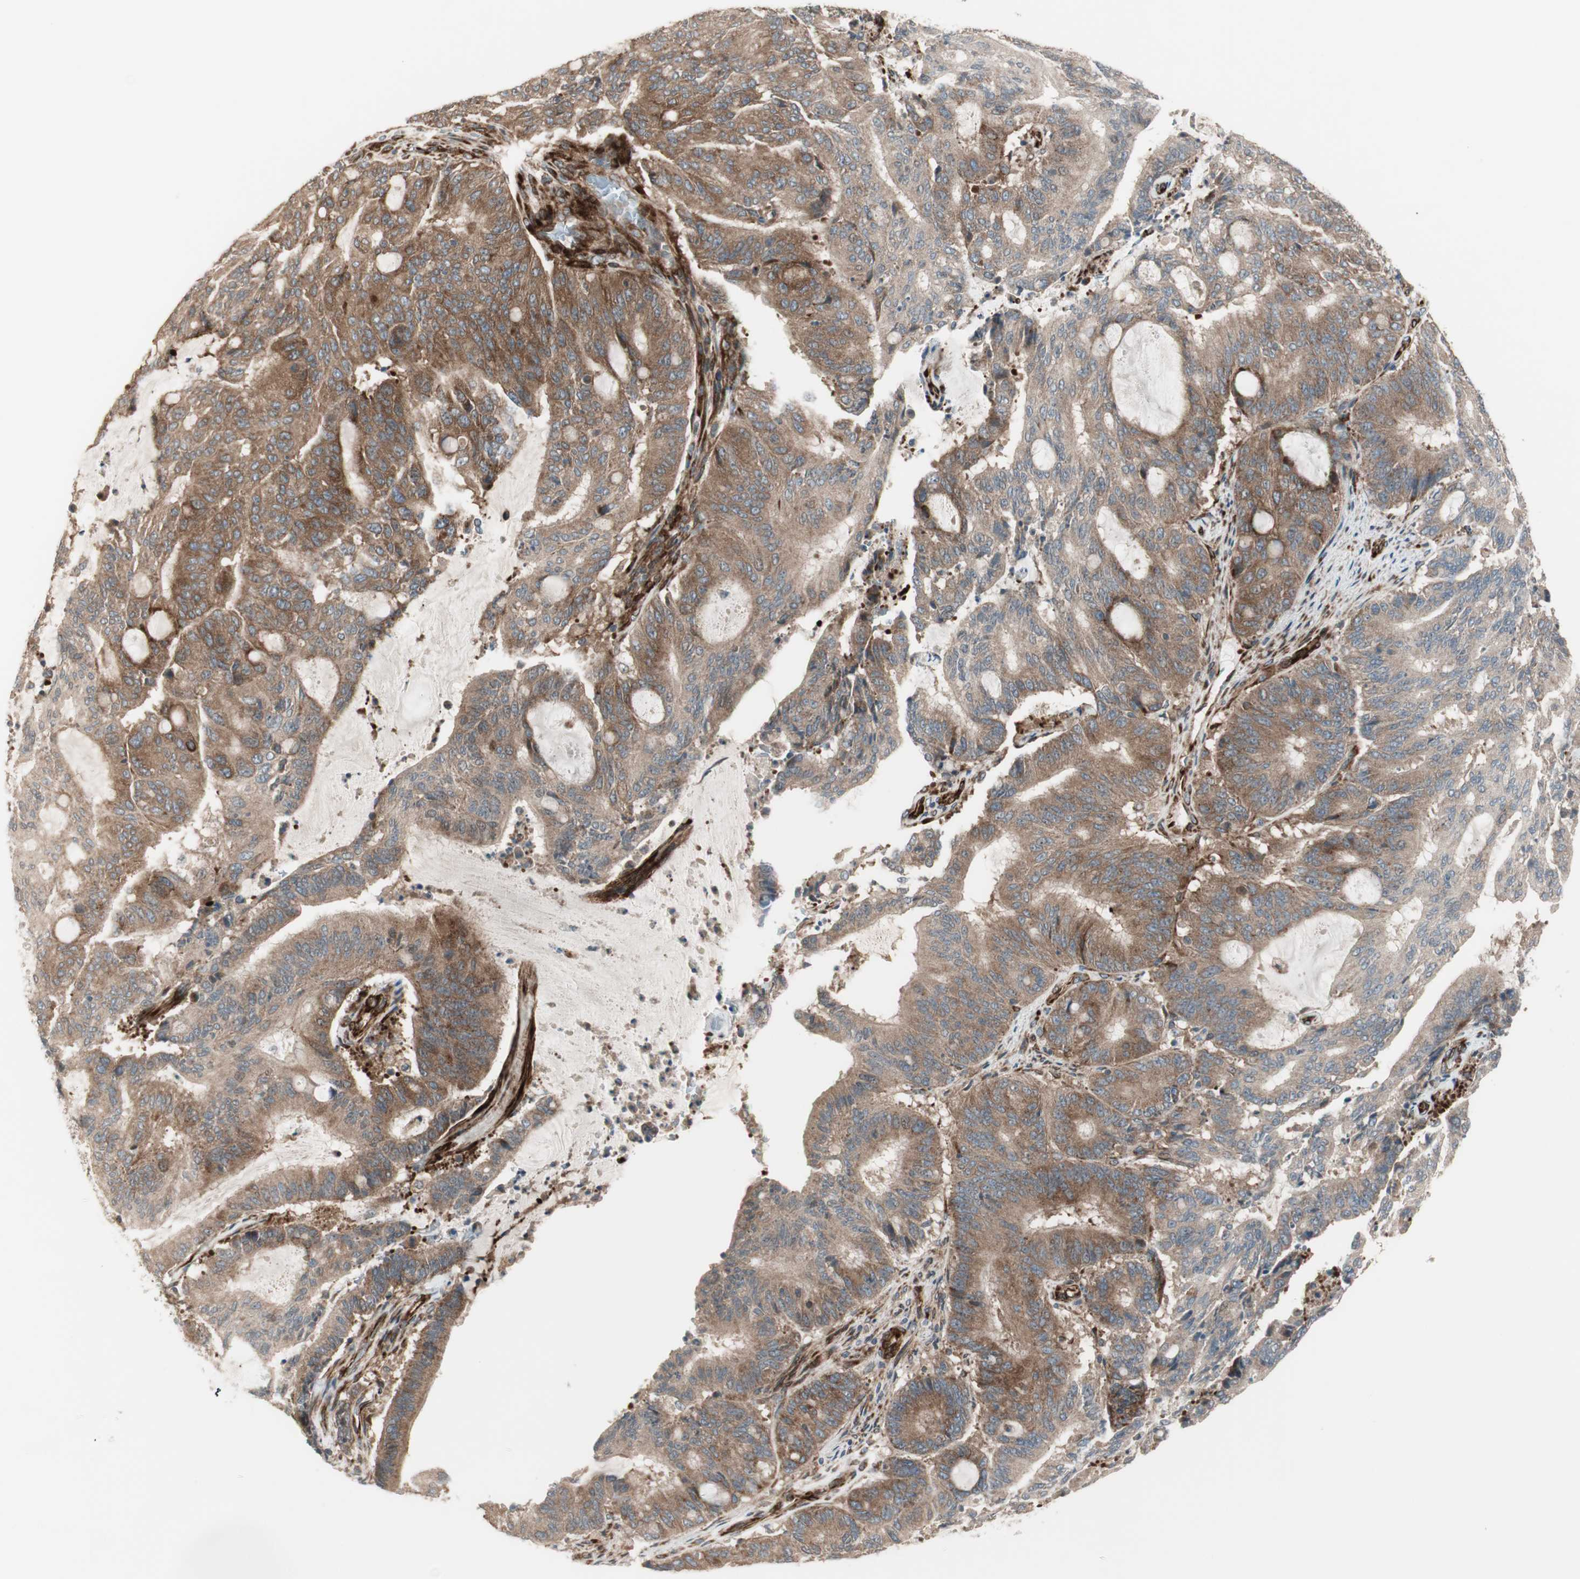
{"staining": {"intensity": "strong", "quantity": ">75%", "location": "cytoplasmic/membranous"}, "tissue": "liver cancer", "cell_type": "Tumor cells", "image_type": "cancer", "snomed": [{"axis": "morphology", "description": "Cholangiocarcinoma"}, {"axis": "topography", "description": "Liver"}], "caption": "Liver cholangiocarcinoma was stained to show a protein in brown. There is high levels of strong cytoplasmic/membranous staining in about >75% of tumor cells.", "gene": "PPP2R5E", "patient": {"sex": "female", "age": 73}}